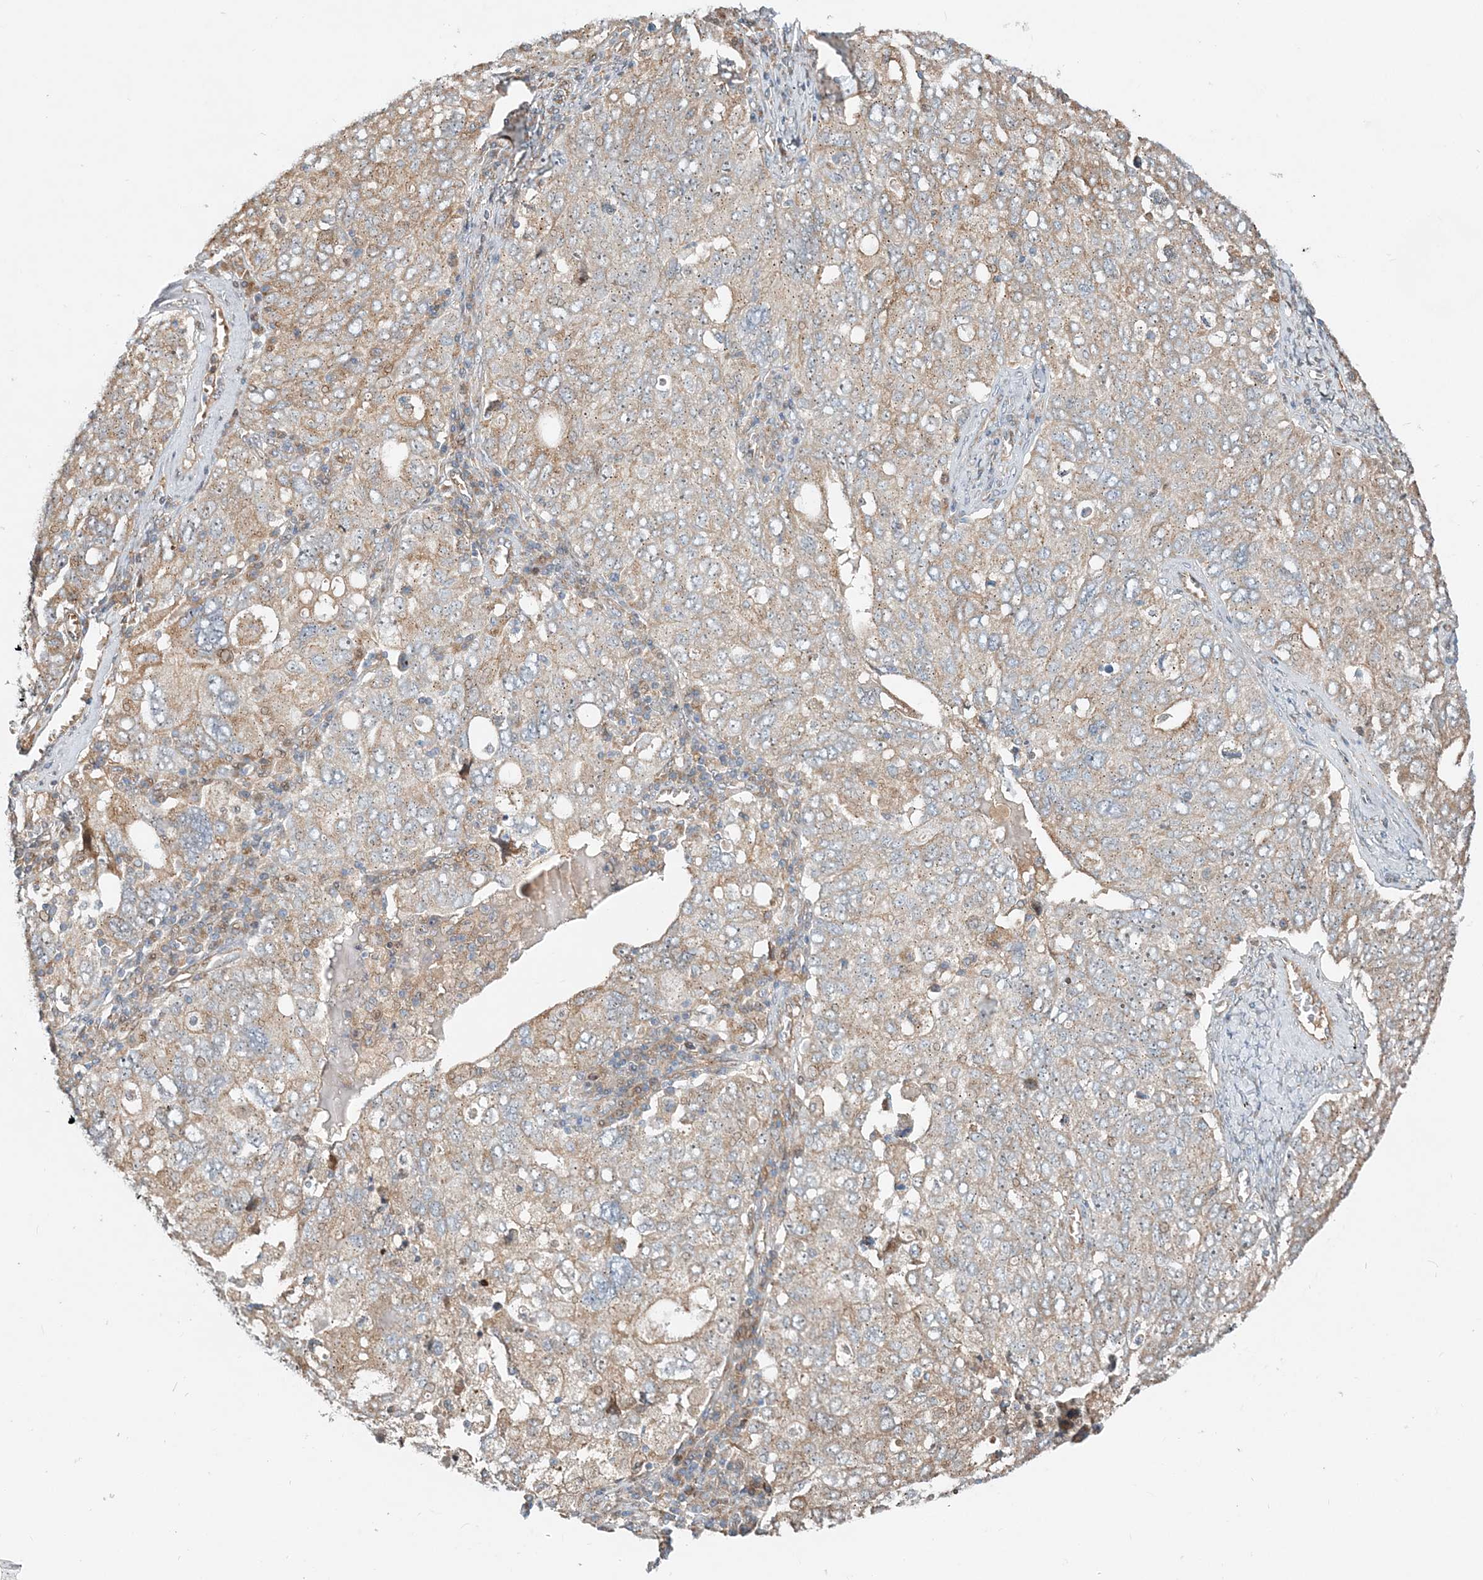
{"staining": {"intensity": "weak", "quantity": ">75%", "location": "cytoplasmic/membranous"}, "tissue": "ovarian cancer", "cell_type": "Tumor cells", "image_type": "cancer", "snomed": [{"axis": "morphology", "description": "Carcinoma, endometroid"}, {"axis": "topography", "description": "Ovary"}], "caption": "Brown immunohistochemical staining in ovarian endometroid carcinoma reveals weak cytoplasmic/membranous positivity in about >75% of tumor cells. (DAB IHC with brightfield microscopy, high magnification).", "gene": "CXXC5", "patient": {"sex": "female", "age": 62}}